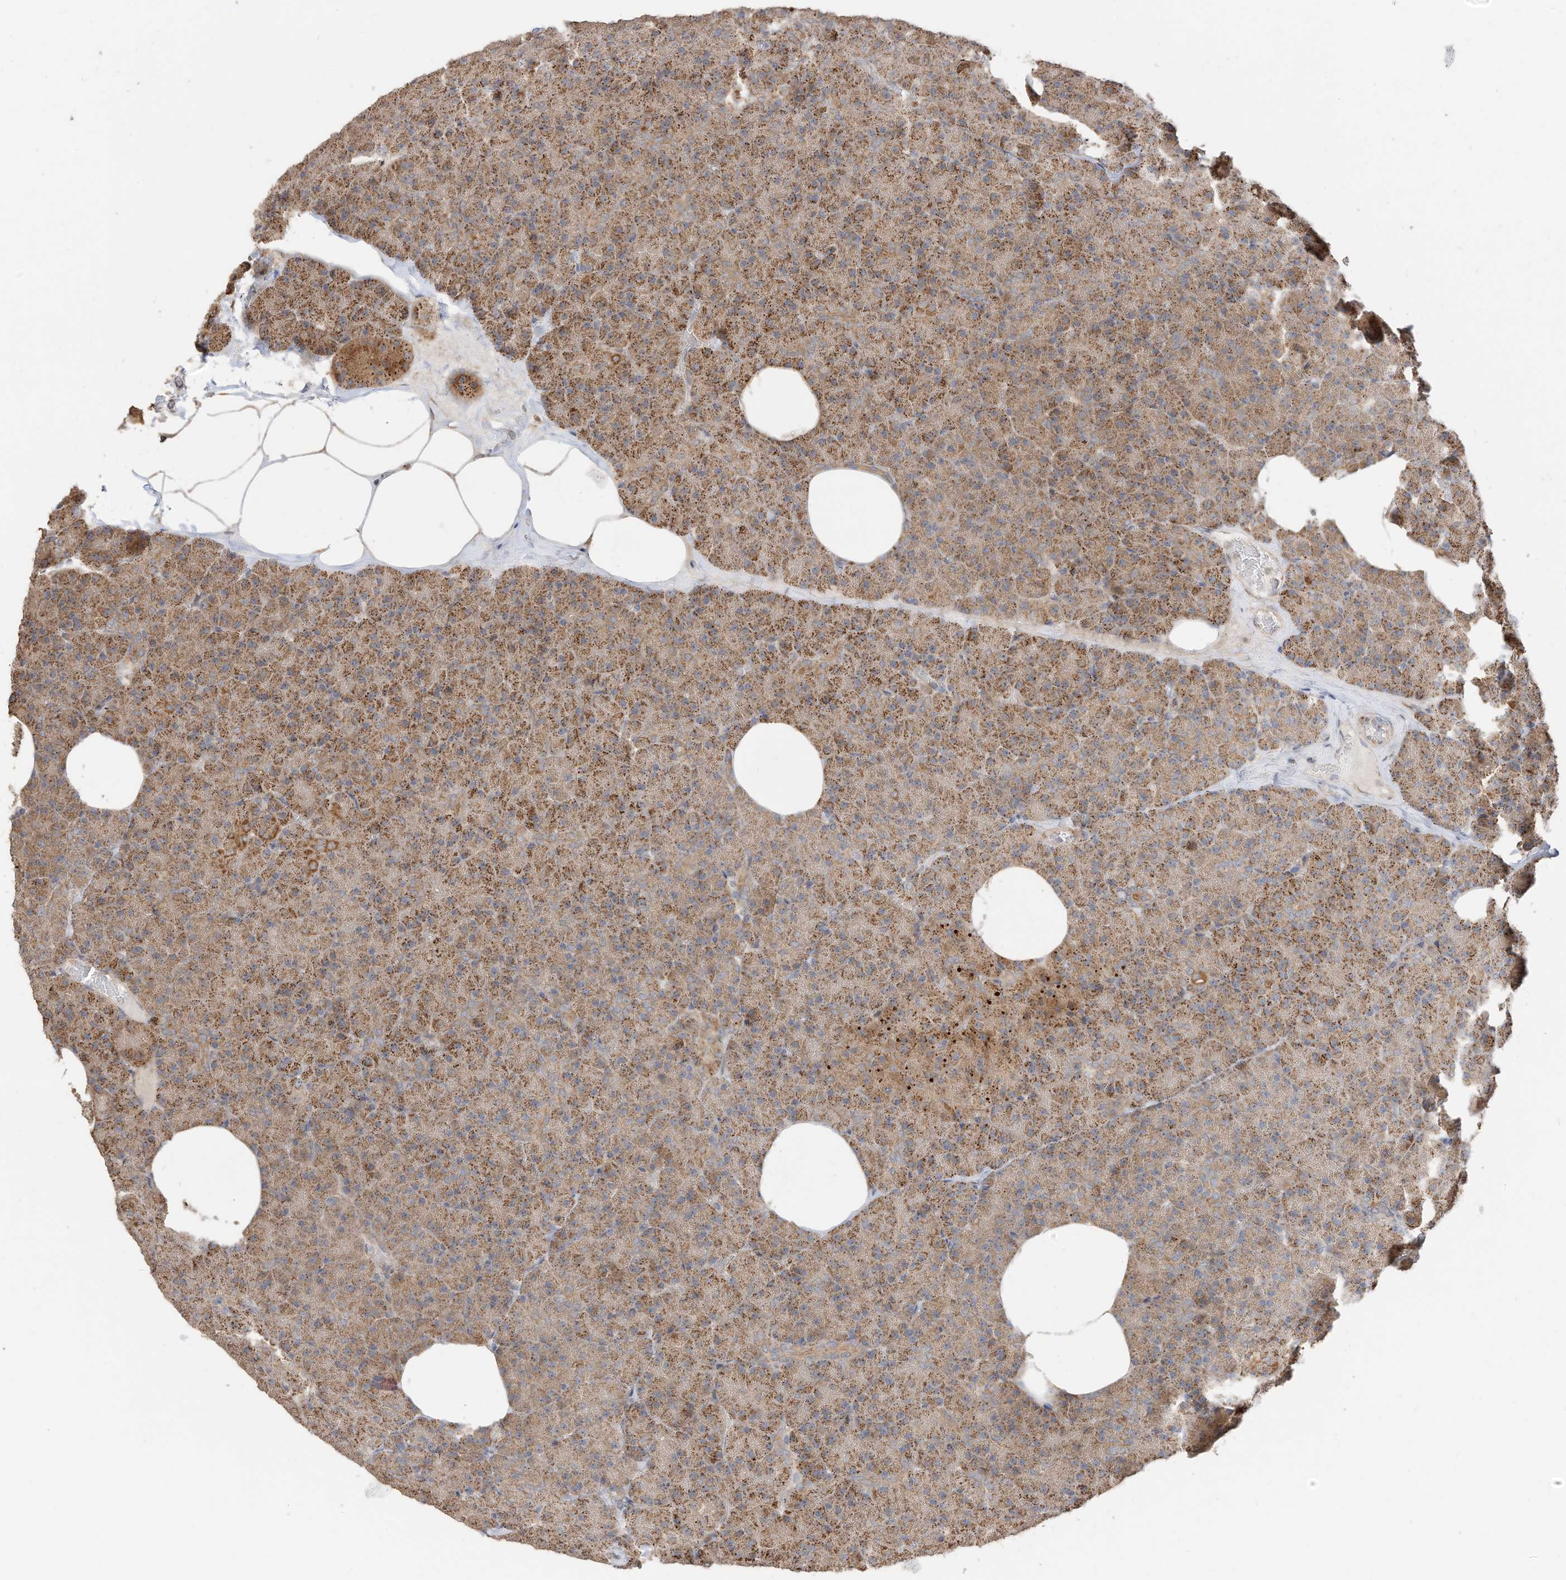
{"staining": {"intensity": "strong", "quantity": ">75%", "location": "cytoplasmic/membranous"}, "tissue": "pancreas", "cell_type": "Exocrine glandular cells", "image_type": "normal", "snomed": [{"axis": "morphology", "description": "Normal tissue, NOS"}, {"axis": "morphology", "description": "Carcinoid, malignant, NOS"}, {"axis": "topography", "description": "Pancreas"}], "caption": "Human pancreas stained with a brown dye exhibits strong cytoplasmic/membranous positive staining in about >75% of exocrine glandular cells.", "gene": "CAGE1", "patient": {"sex": "female", "age": 35}}